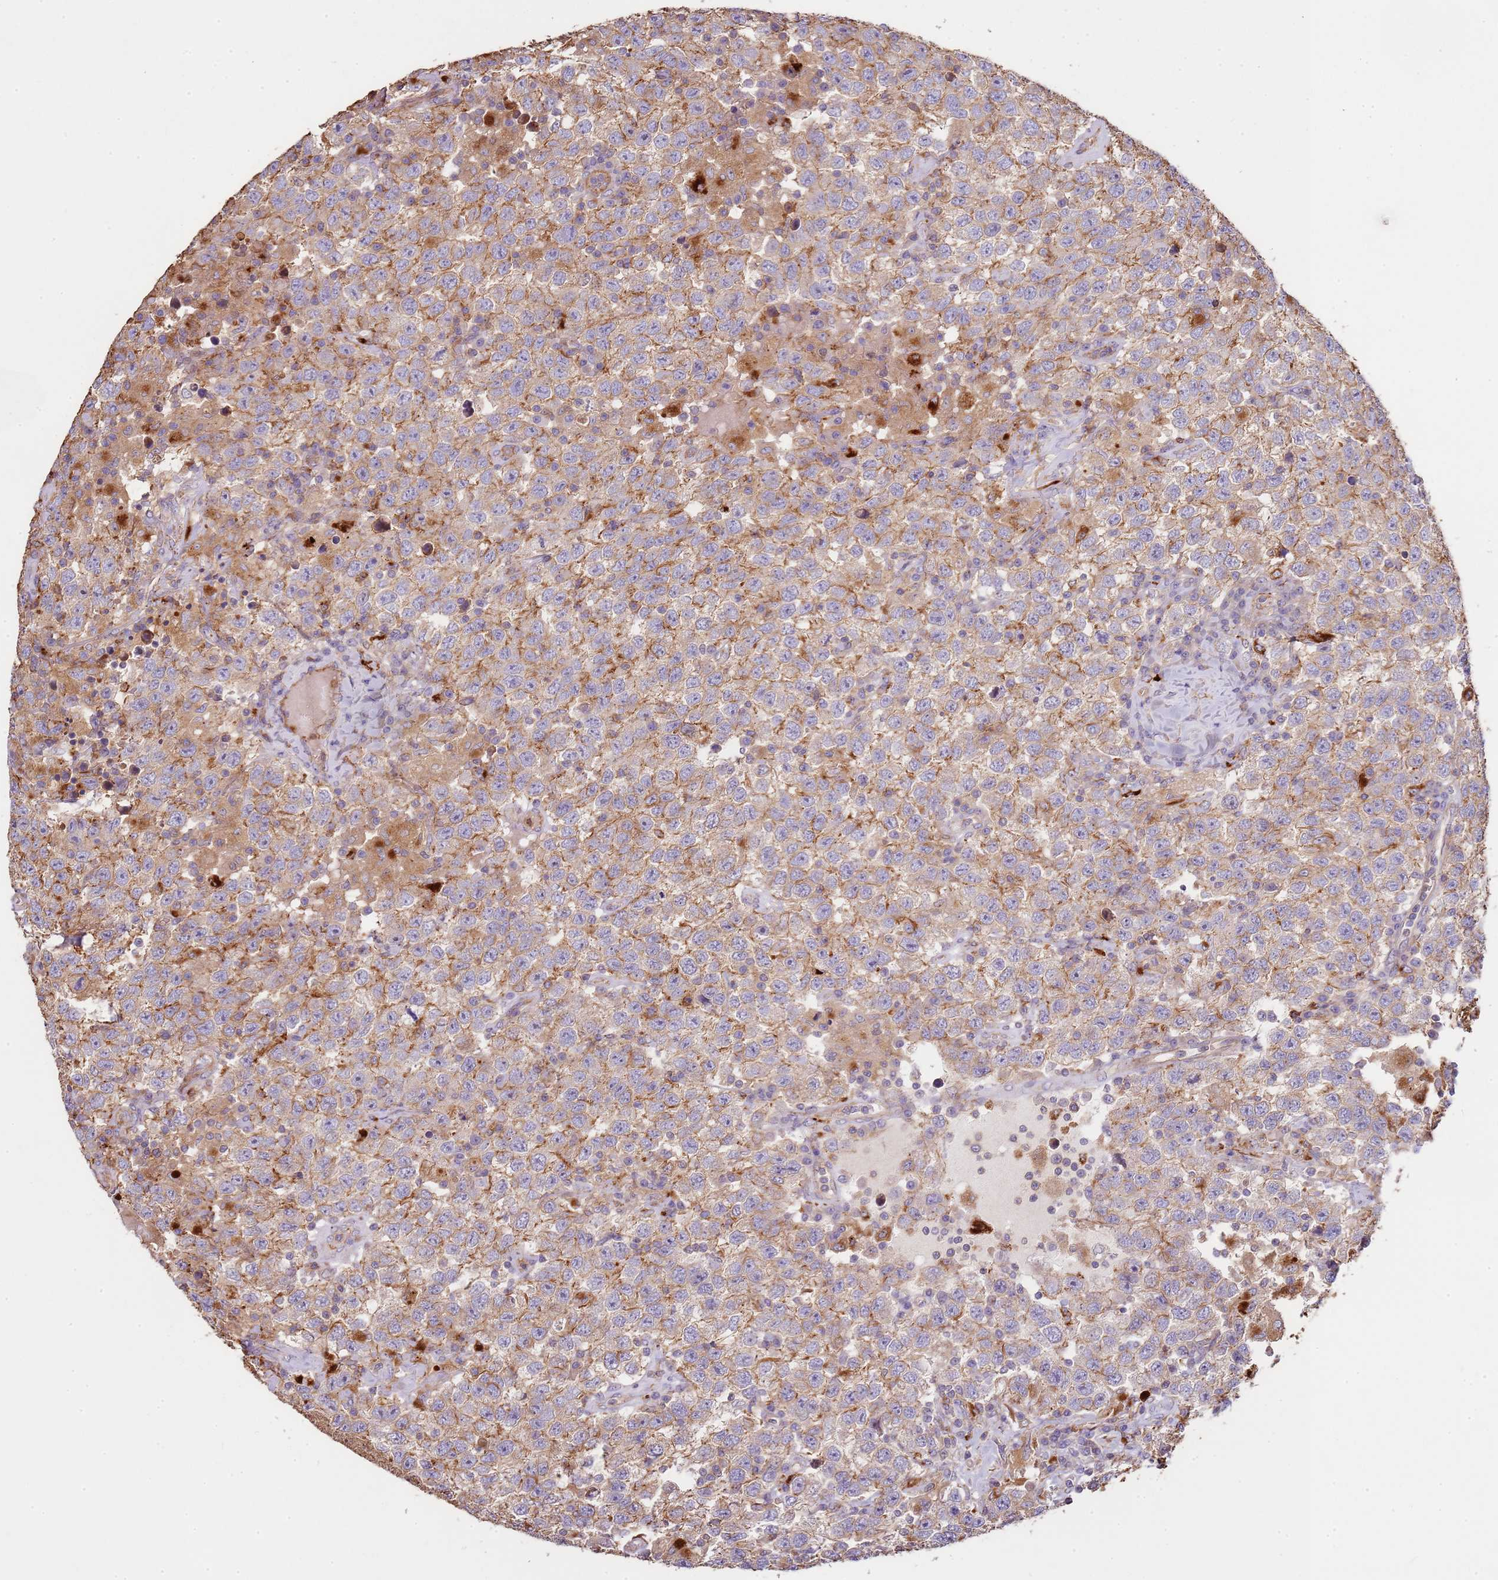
{"staining": {"intensity": "moderate", "quantity": "<25%", "location": "cytoplasmic/membranous"}, "tissue": "testis cancer", "cell_type": "Tumor cells", "image_type": "cancer", "snomed": [{"axis": "morphology", "description": "Seminoma, NOS"}, {"axis": "topography", "description": "Testis"}], "caption": "Protein staining by immunohistochemistry displays moderate cytoplasmic/membranous positivity in about <25% of tumor cells in testis cancer.", "gene": "NDUFAF4", "patient": {"sex": "male", "age": 41}}